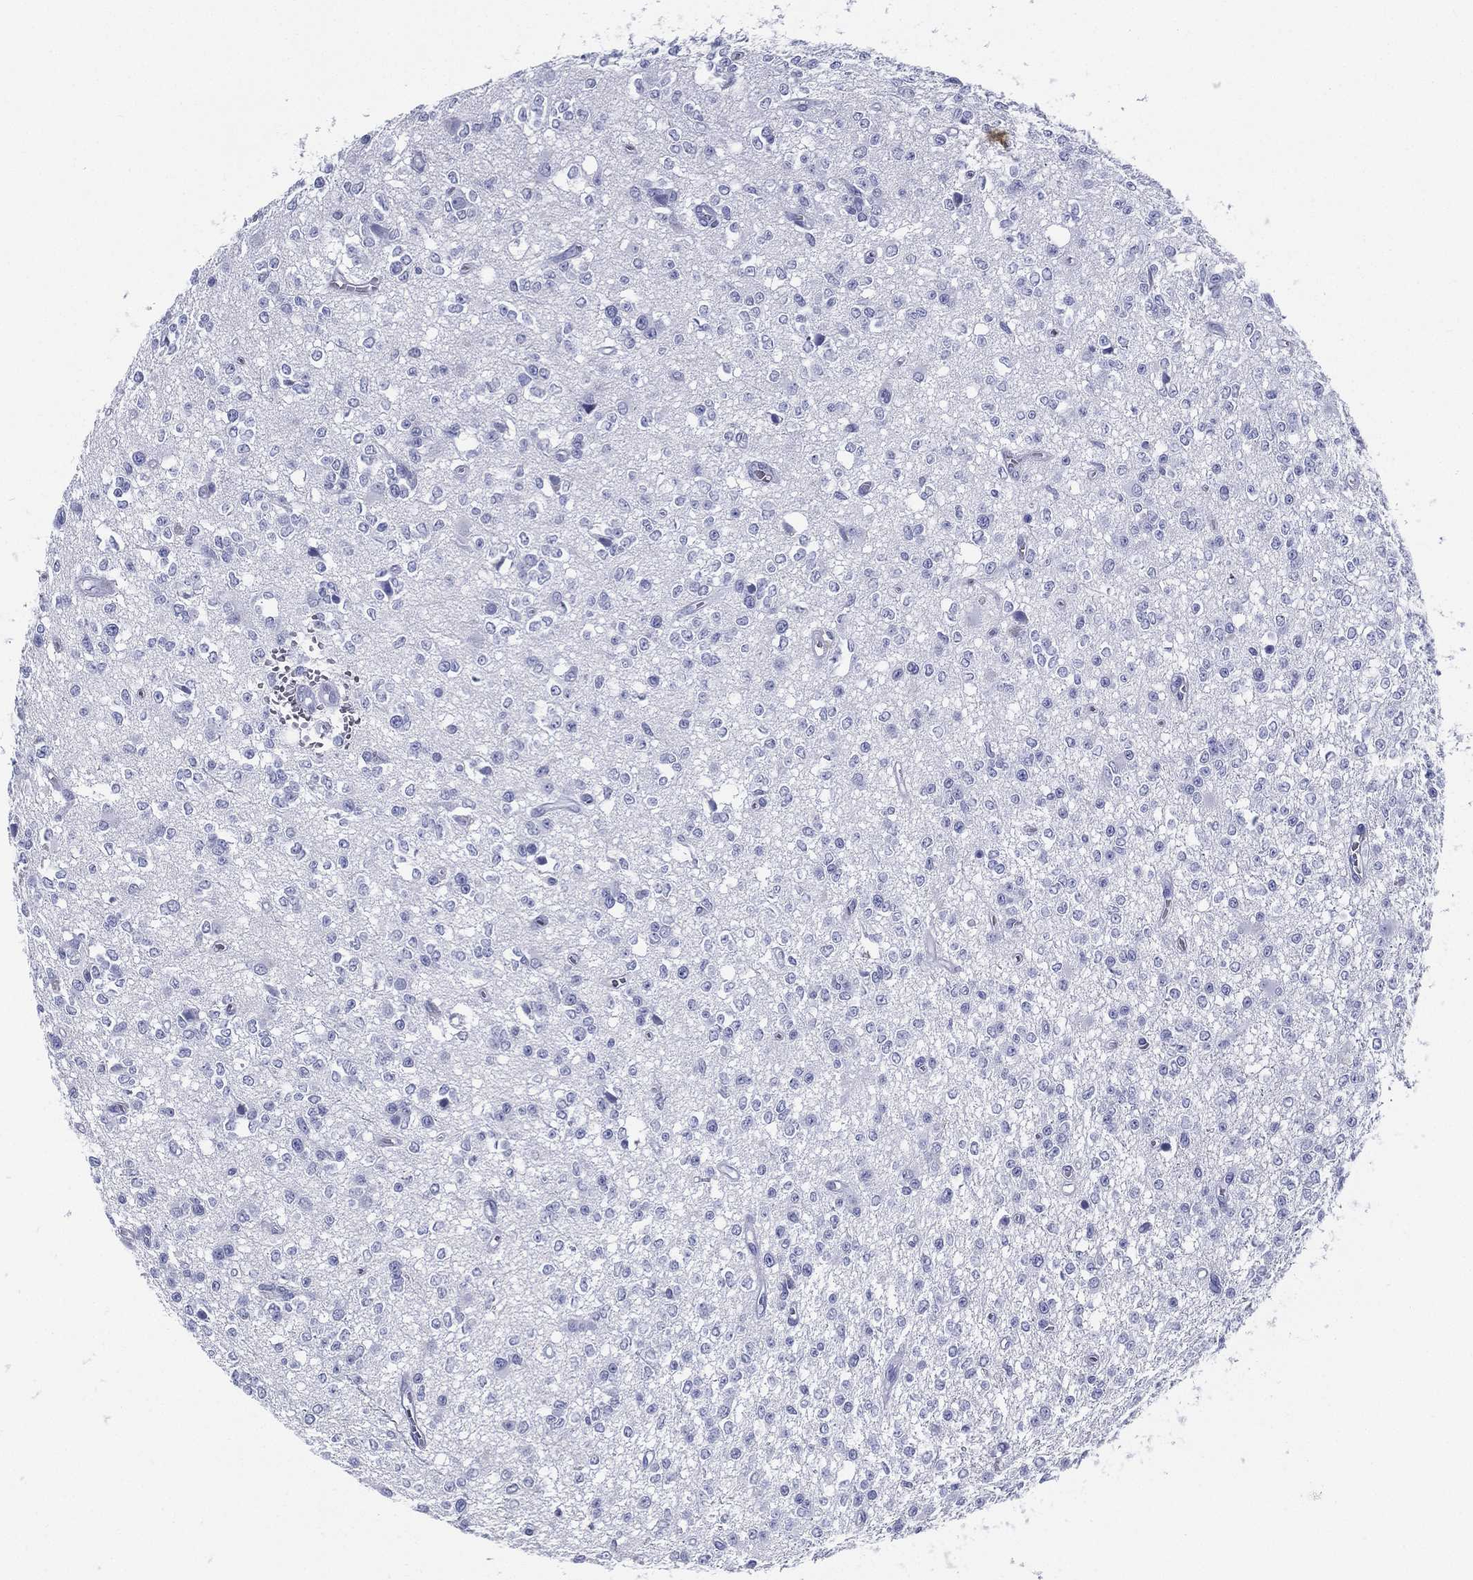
{"staining": {"intensity": "negative", "quantity": "none", "location": "none"}, "tissue": "glioma", "cell_type": "Tumor cells", "image_type": "cancer", "snomed": [{"axis": "morphology", "description": "Glioma, malignant, Low grade"}, {"axis": "topography", "description": "Brain"}], "caption": "Malignant low-grade glioma was stained to show a protein in brown. There is no significant staining in tumor cells. (DAB (3,3'-diaminobenzidine) immunohistochemistry visualized using brightfield microscopy, high magnification).", "gene": "RSPH4A", "patient": {"sex": "female", "age": 45}}